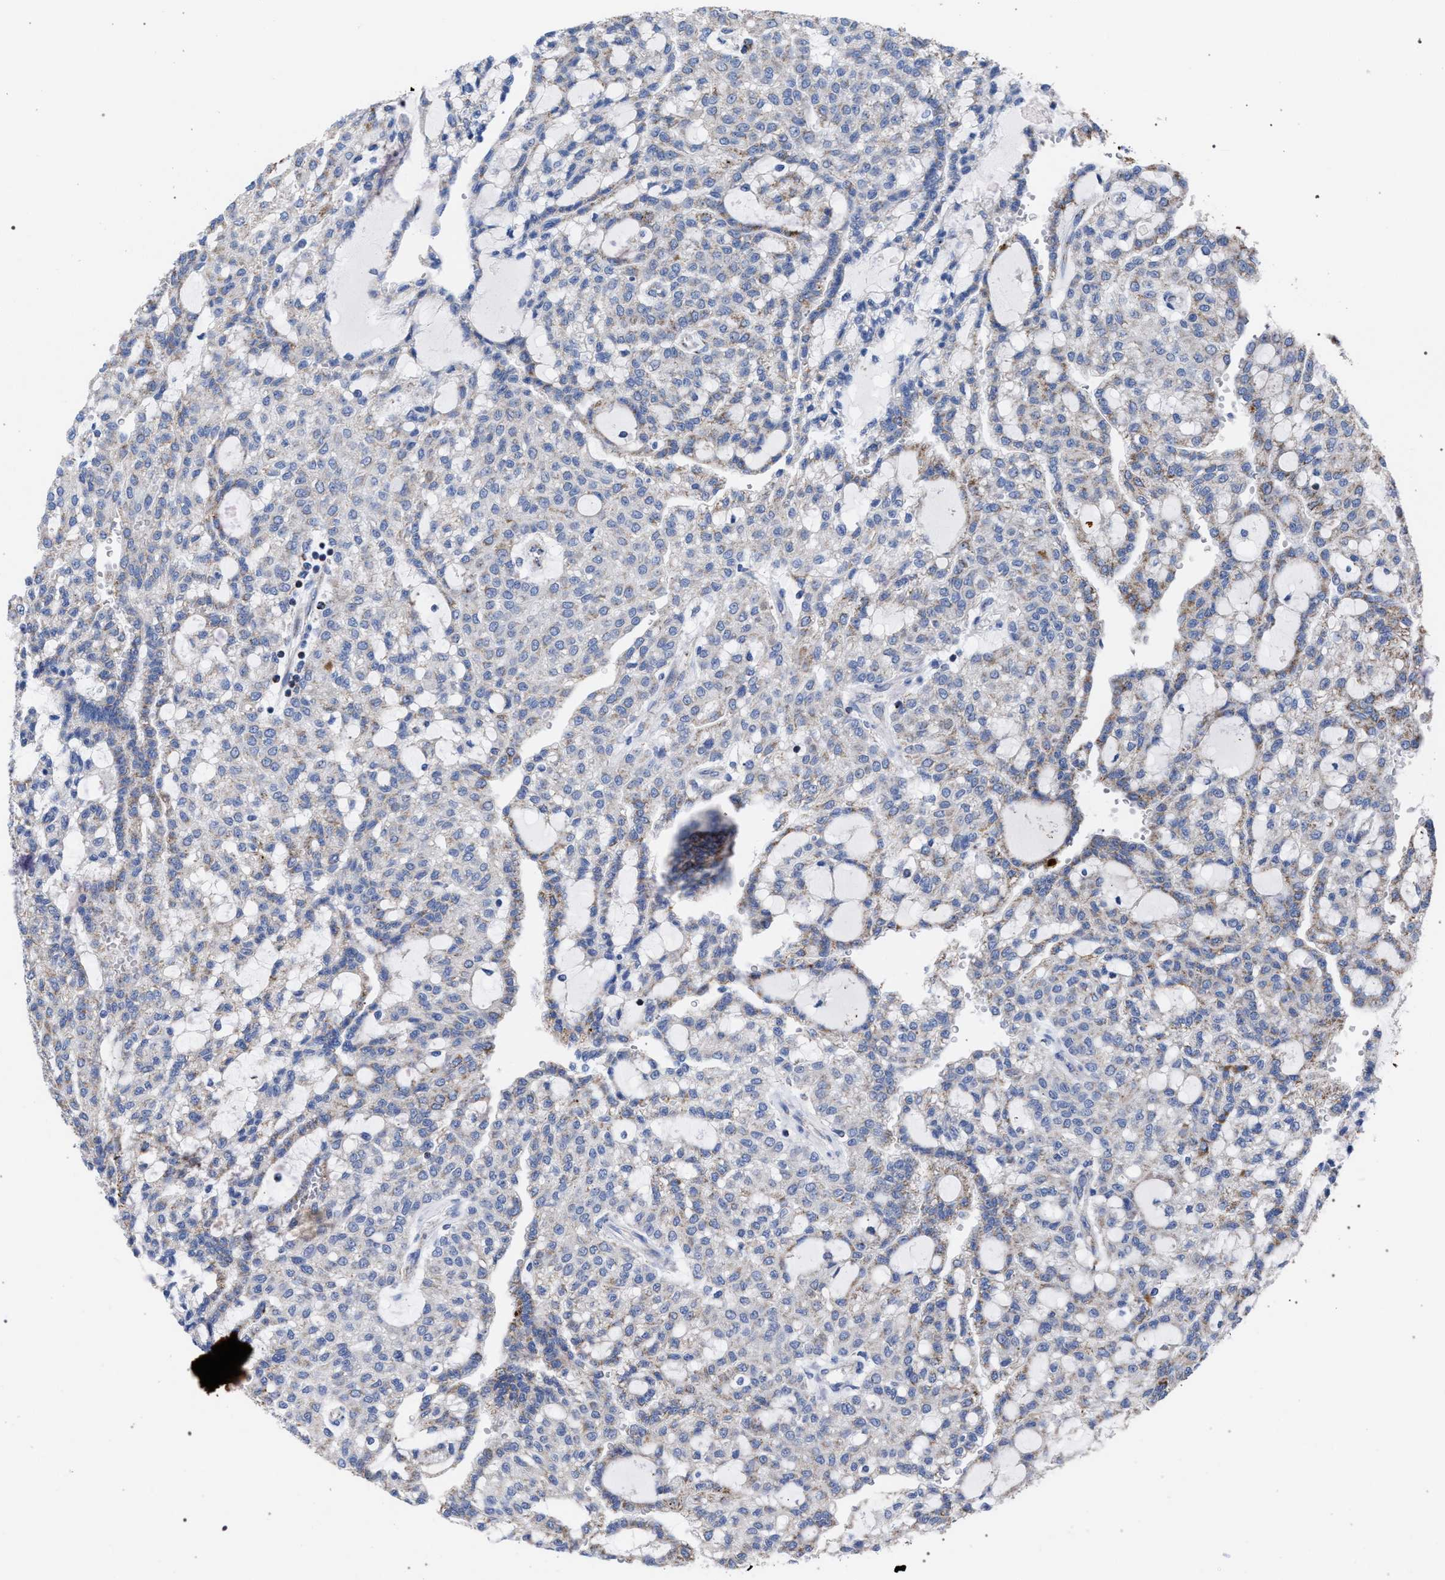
{"staining": {"intensity": "moderate", "quantity": "<25%", "location": "cytoplasmic/membranous"}, "tissue": "renal cancer", "cell_type": "Tumor cells", "image_type": "cancer", "snomed": [{"axis": "morphology", "description": "Adenocarcinoma, NOS"}, {"axis": "topography", "description": "Kidney"}], "caption": "Moderate cytoplasmic/membranous protein positivity is seen in about <25% of tumor cells in renal cancer (adenocarcinoma). (brown staining indicates protein expression, while blue staining denotes nuclei).", "gene": "ACADS", "patient": {"sex": "male", "age": 63}}